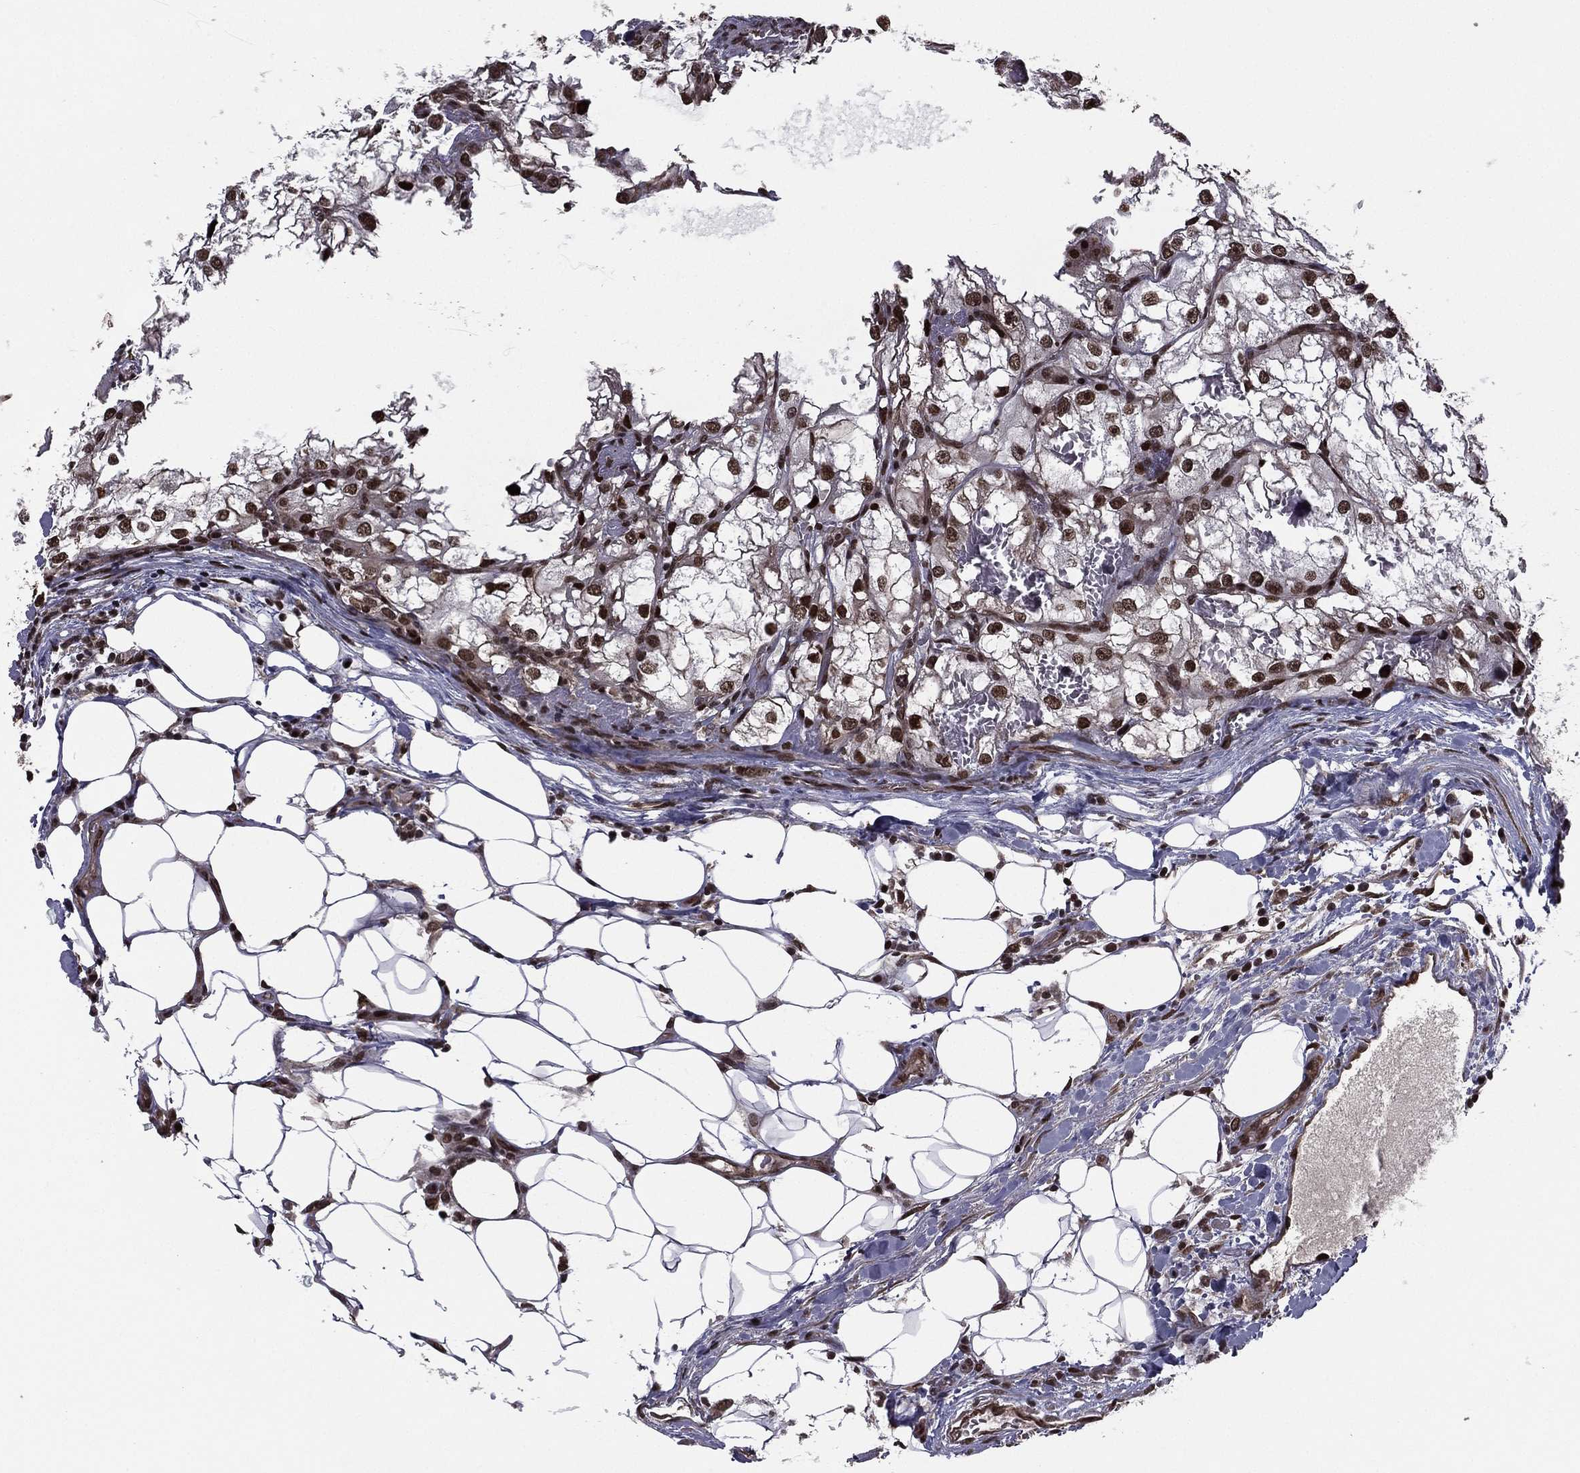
{"staining": {"intensity": "strong", "quantity": "25%-75%", "location": "nuclear"}, "tissue": "renal cancer", "cell_type": "Tumor cells", "image_type": "cancer", "snomed": [{"axis": "morphology", "description": "Adenocarcinoma, NOS"}, {"axis": "topography", "description": "Kidney"}], "caption": "Renal cancer (adenocarcinoma) tissue reveals strong nuclear staining in about 25%-75% of tumor cells, visualized by immunohistochemistry.", "gene": "RARB", "patient": {"sex": "male", "age": 59}}